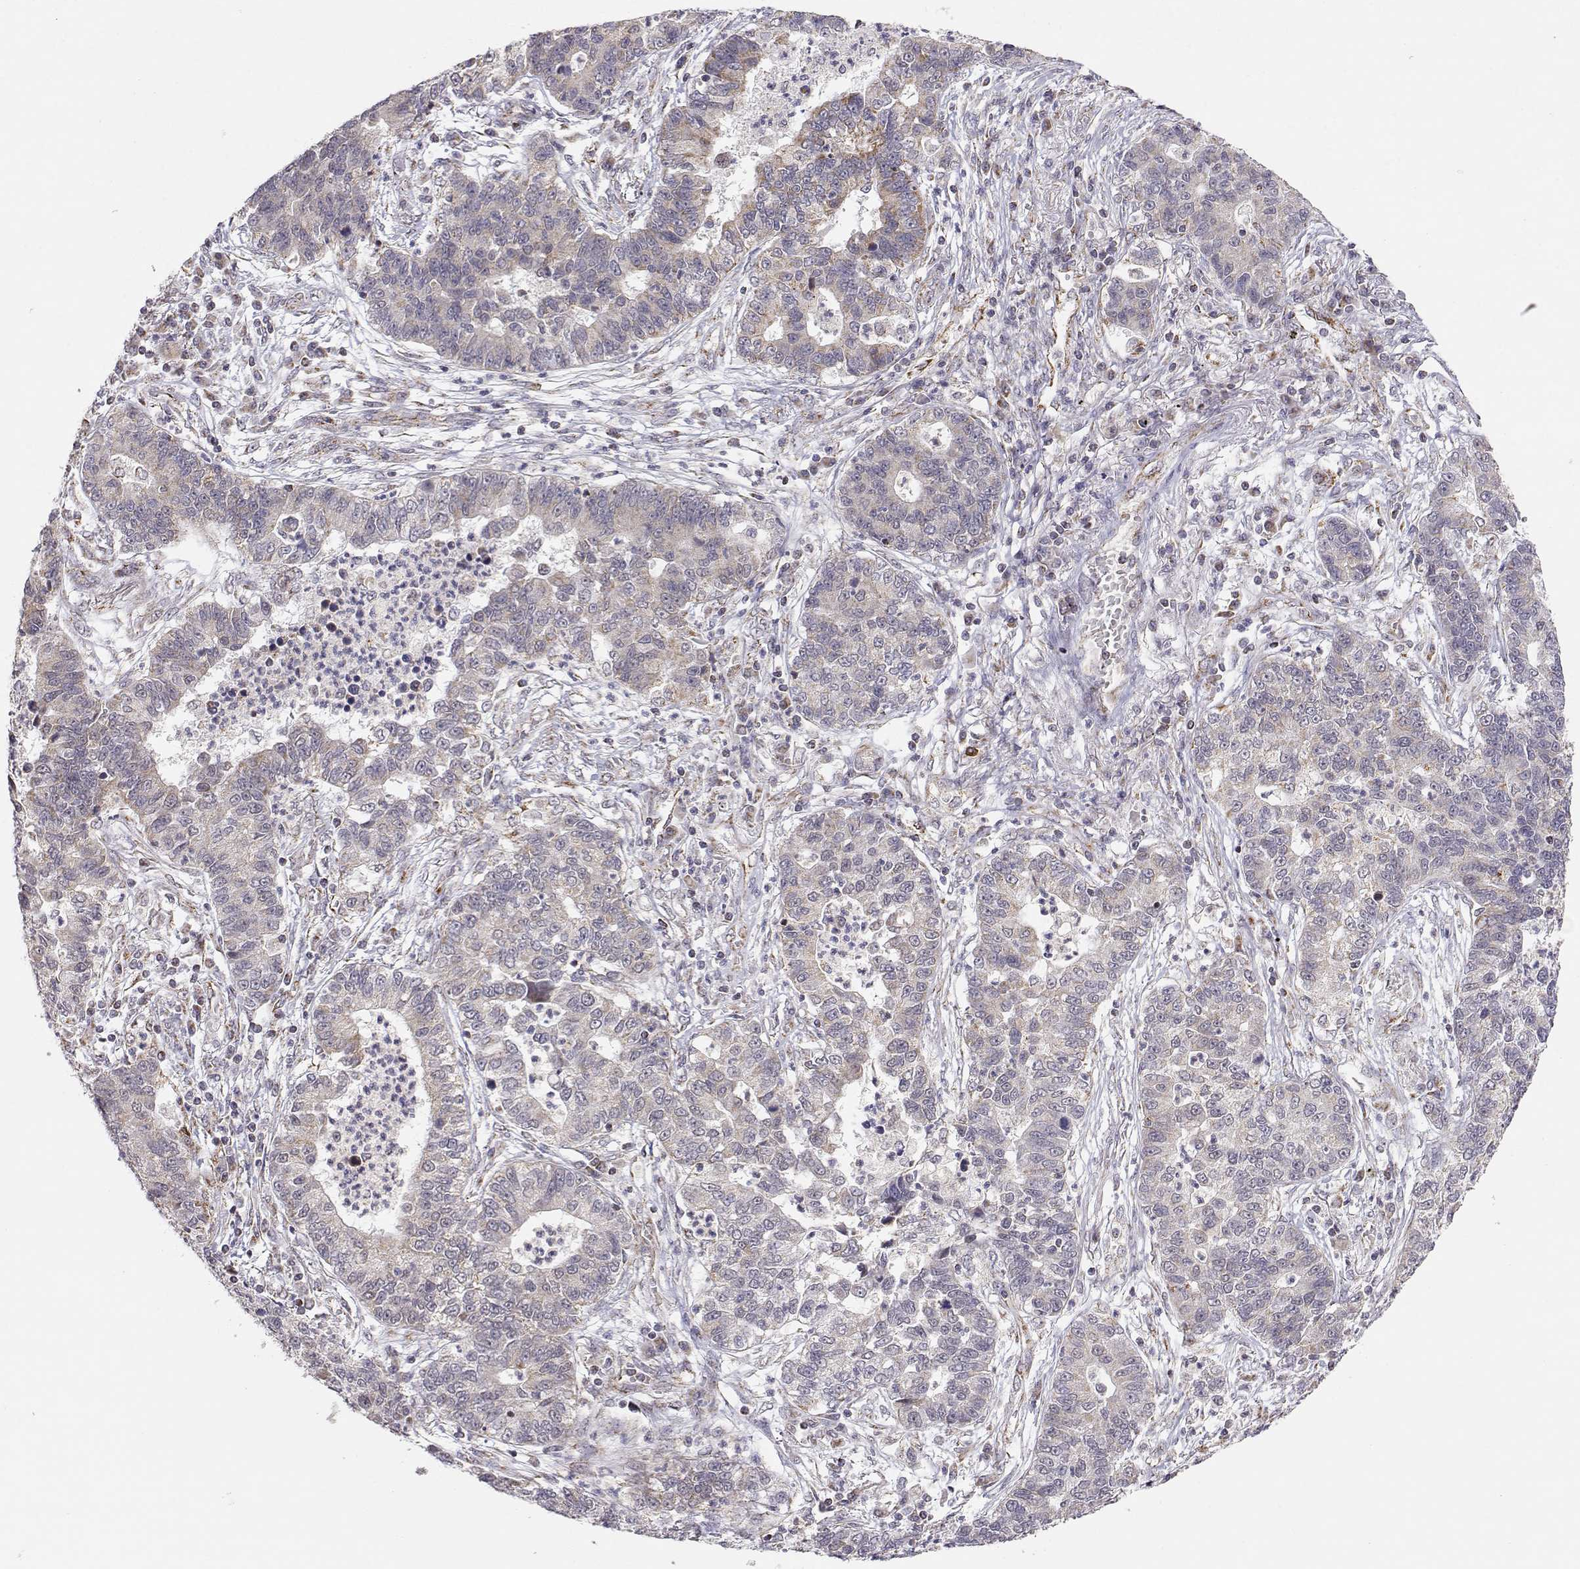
{"staining": {"intensity": "weak", "quantity": ">75%", "location": "cytoplasmic/membranous"}, "tissue": "lung cancer", "cell_type": "Tumor cells", "image_type": "cancer", "snomed": [{"axis": "morphology", "description": "Adenocarcinoma, NOS"}, {"axis": "topography", "description": "Lung"}], "caption": "This photomicrograph displays immunohistochemistry (IHC) staining of human lung cancer, with low weak cytoplasmic/membranous expression in approximately >75% of tumor cells.", "gene": "EXOG", "patient": {"sex": "female", "age": 57}}